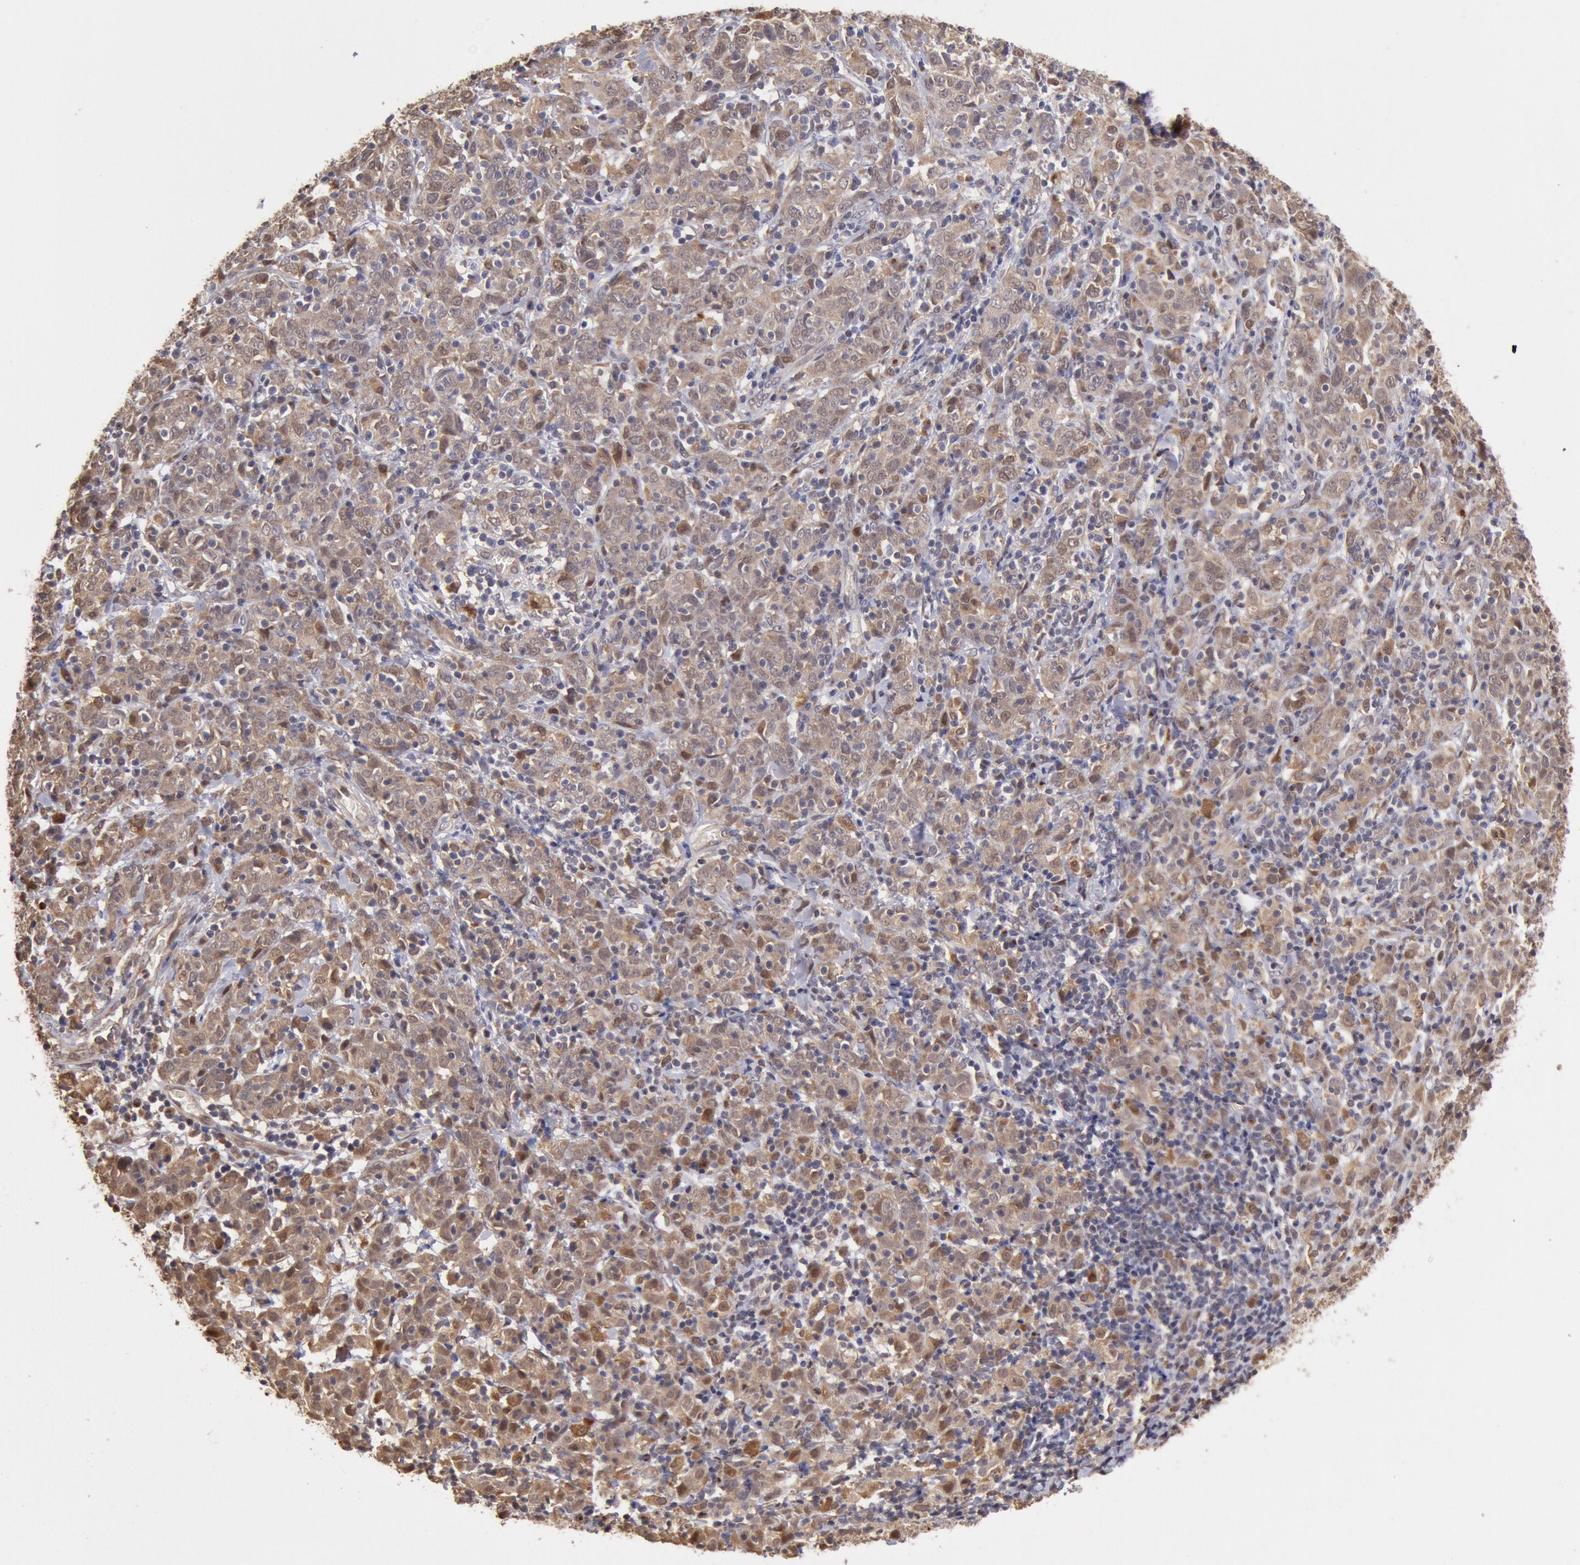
{"staining": {"intensity": "moderate", "quantity": ">75%", "location": "cytoplasmic/membranous,nuclear"}, "tissue": "cervical cancer", "cell_type": "Tumor cells", "image_type": "cancer", "snomed": [{"axis": "morphology", "description": "Normal tissue, NOS"}, {"axis": "morphology", "description": "Squamous cell carcinoma, NOS"}, {"axis": "topography", "description": "Cervix"}], "caption": "This micrograph demonstrates immunohistochemistry (IHC) staining of human squamous cell carcinoma (cervical), with medium moderate cytoplasmic/membranous and nuclear expression in approximately >75% of tumor cells.", "gene": "COMT", "patient": {"sex": "female", "age": 67}}